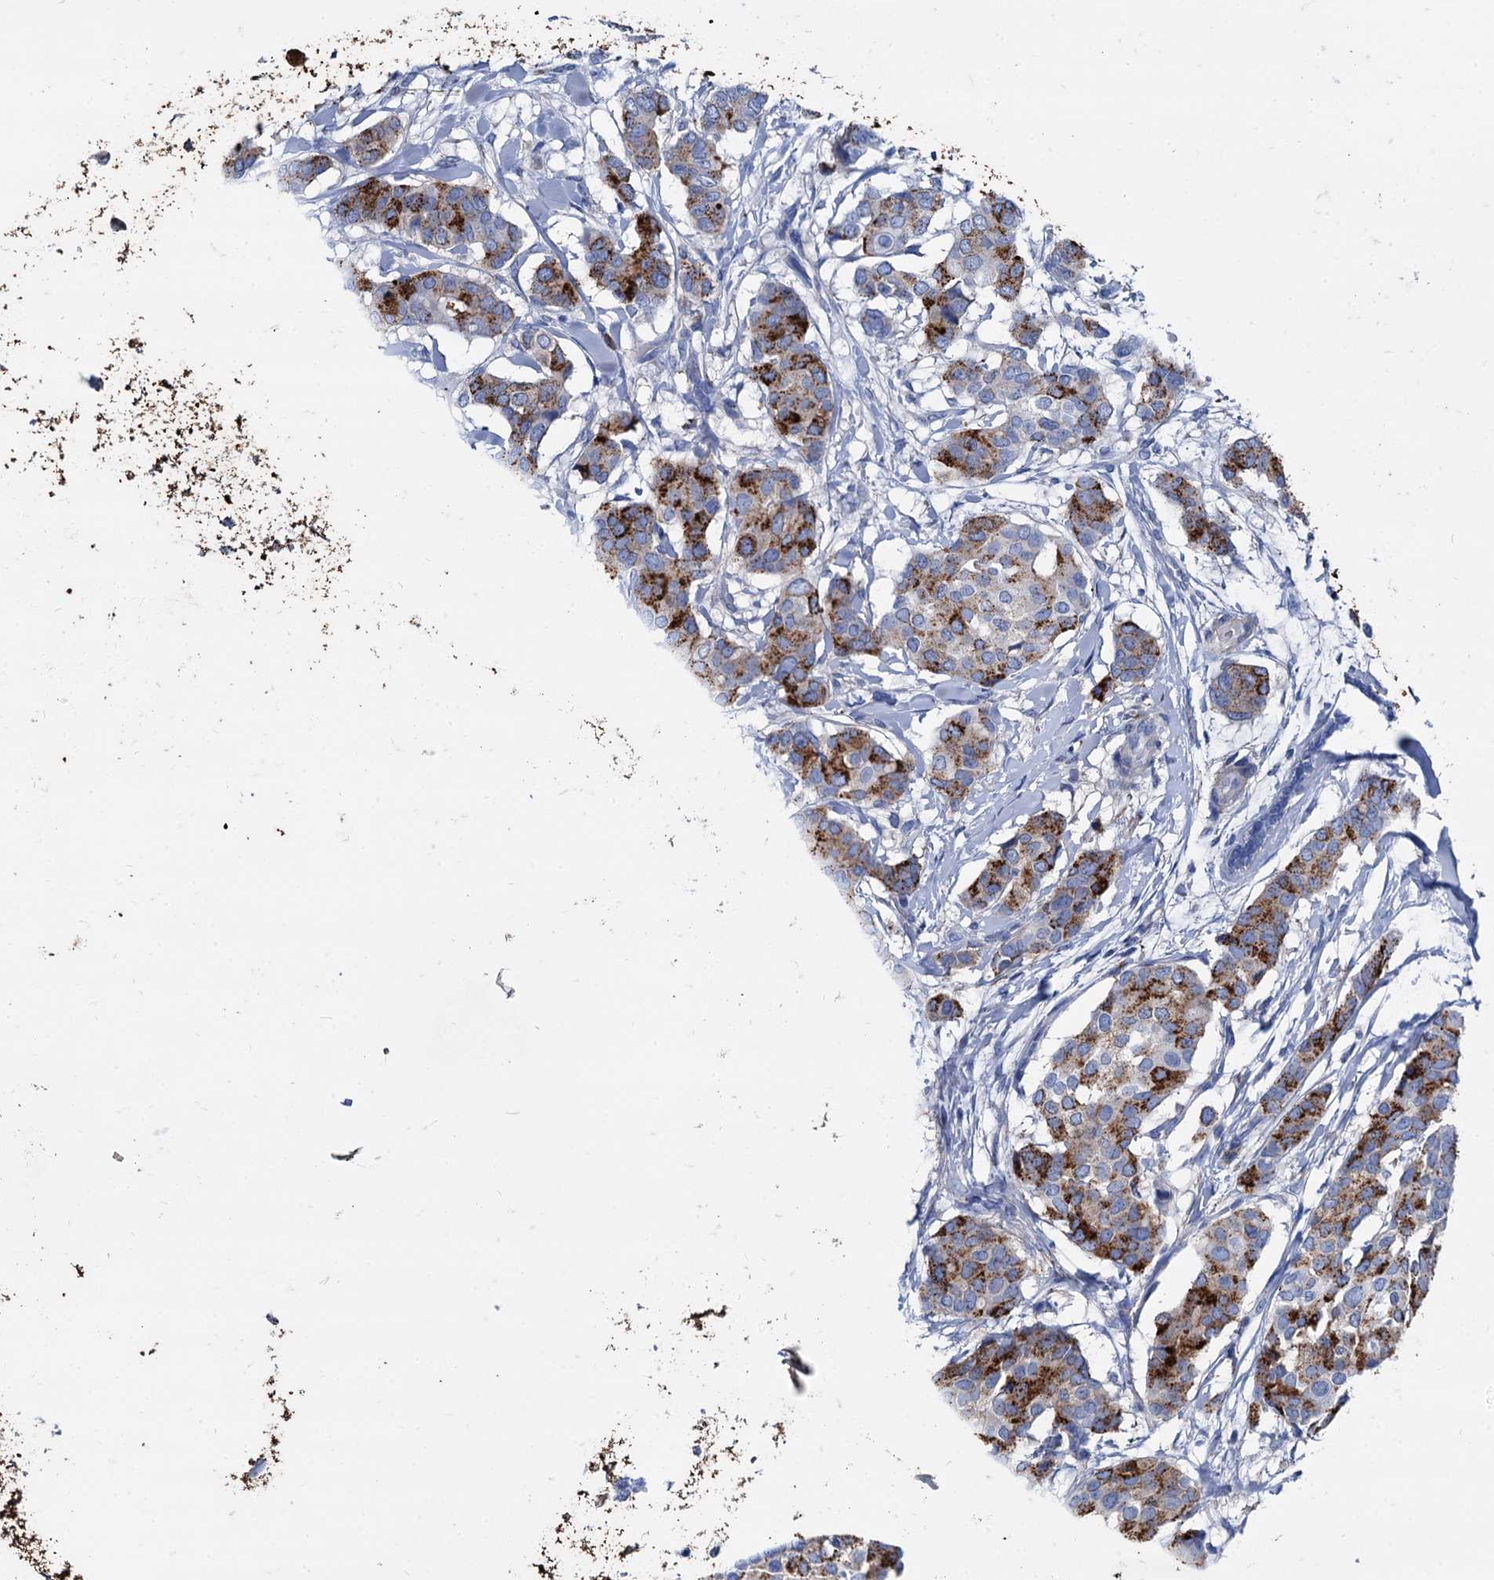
{"staining": {"intensity": "strong", "quantity": "25%-75%", "location": "cytoplasmic/membranous"}, "tissue": "breast cancer", "cell_type": "Tumor cells", "image_type": "cancer", "snomed": [{"axis": "morphology", "description": "Duct carcinoma"}, {"axis": "topography", "description": "Breast"}], "caption": "The image reveals immunohistochemical staining of breast cancer (intraductal carcinoma). There is strong cytoplasmic/membranous expression is appreciated in about 25%-75% of tumor cells. (DAB IHC with brightfield microscopy, high magnification).", "gene": "APOD", "patient": {"sex": "female", "age": 75}}